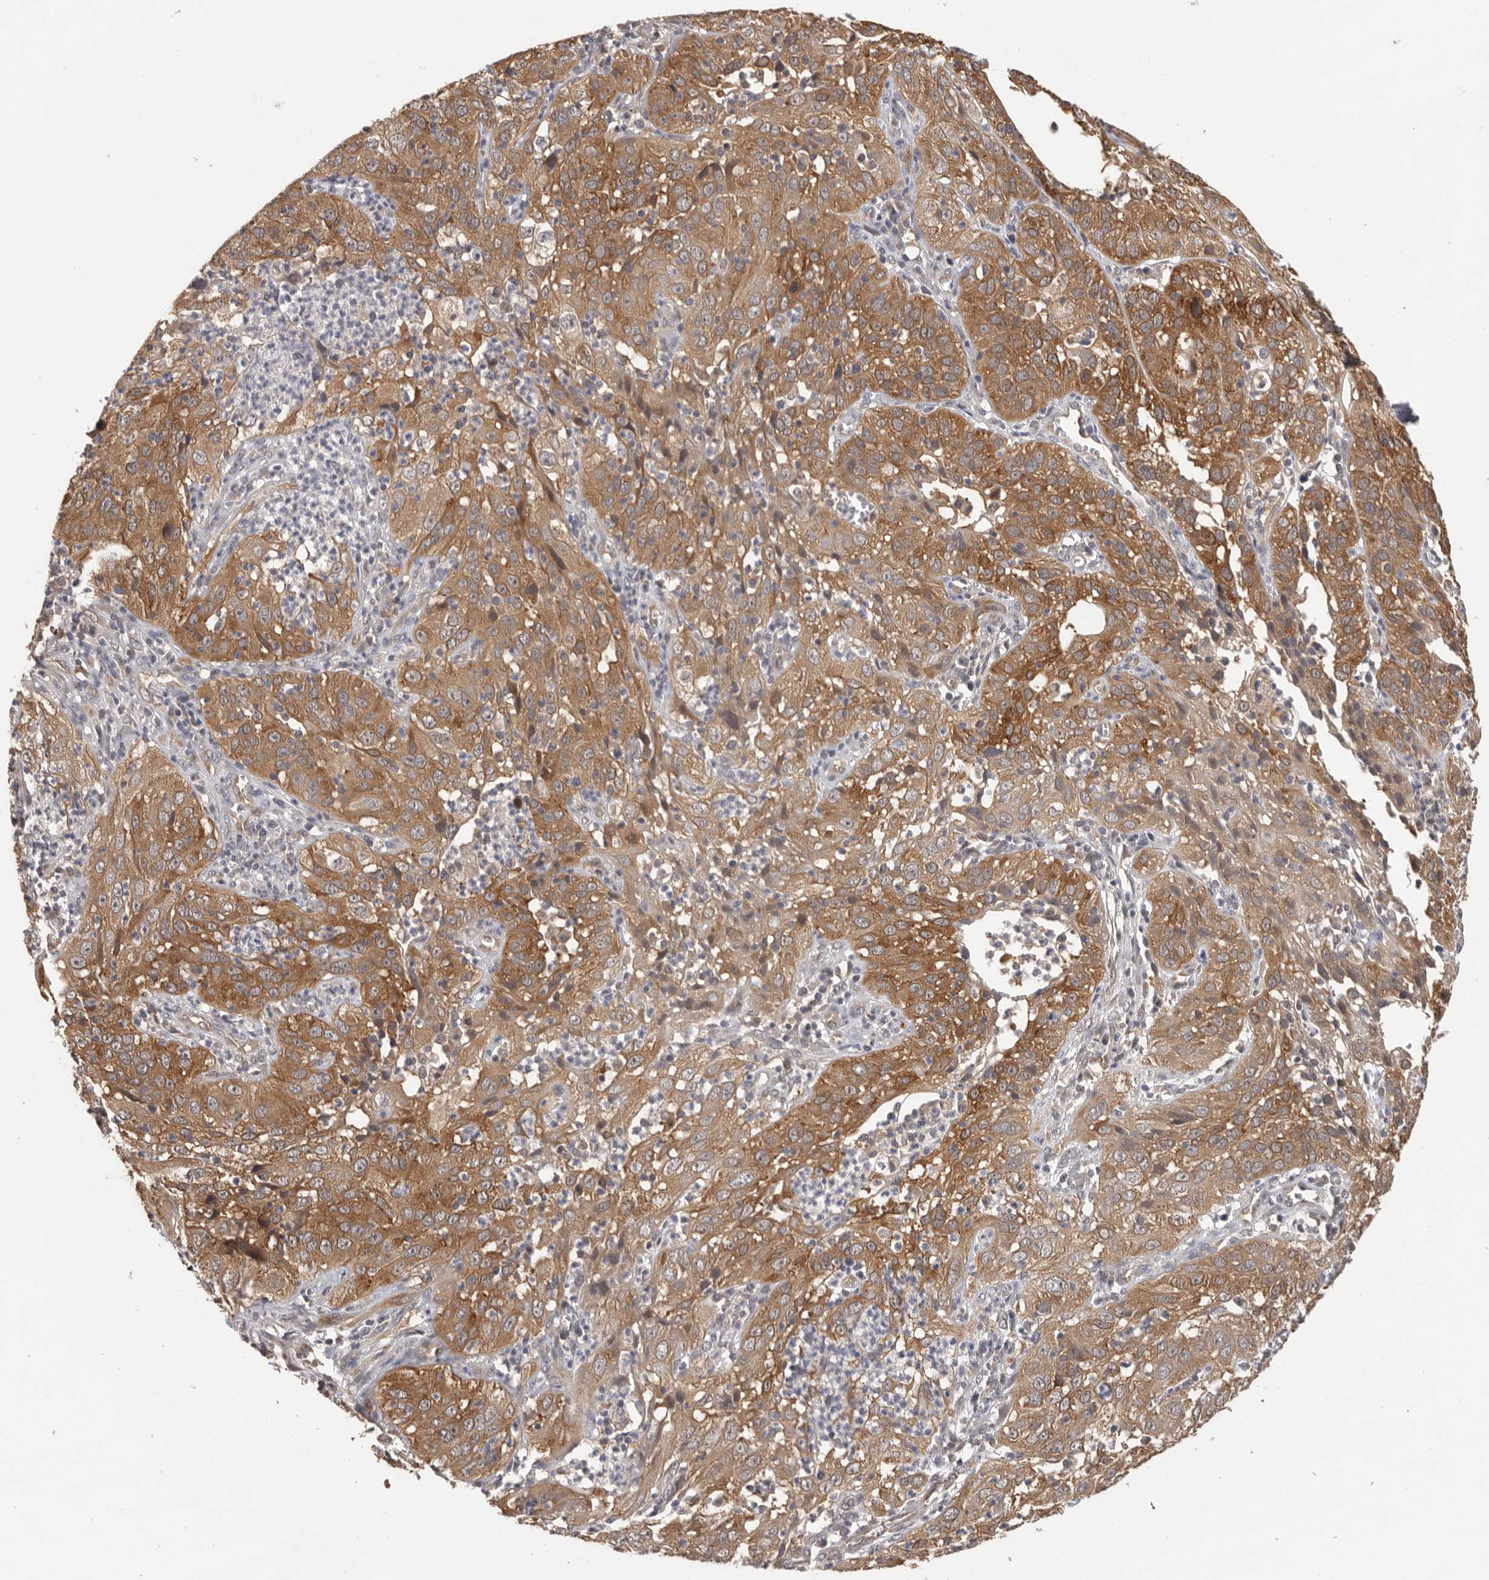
{"staining": {"intensity": "moderate", "quantity": ">75%", "location": "cytoplasmic/membranous"}, "tissue": "cervical cancer", "cell_type": "Tumor cells", "image_type": "cancer", "snomed": [{"axis": "morphology", "description": "Squamous cell carcinoma, NOS"}, {"axis": "topography", "description": "Cervix"}], "caption": "Protein positivity by IHC shows moderate cytoplasmic/membranous staining in about >75% of tumor cells in cervical cancer.", "gene": "BAIAP2", "patient": {"sex": "female", "age": 32}}